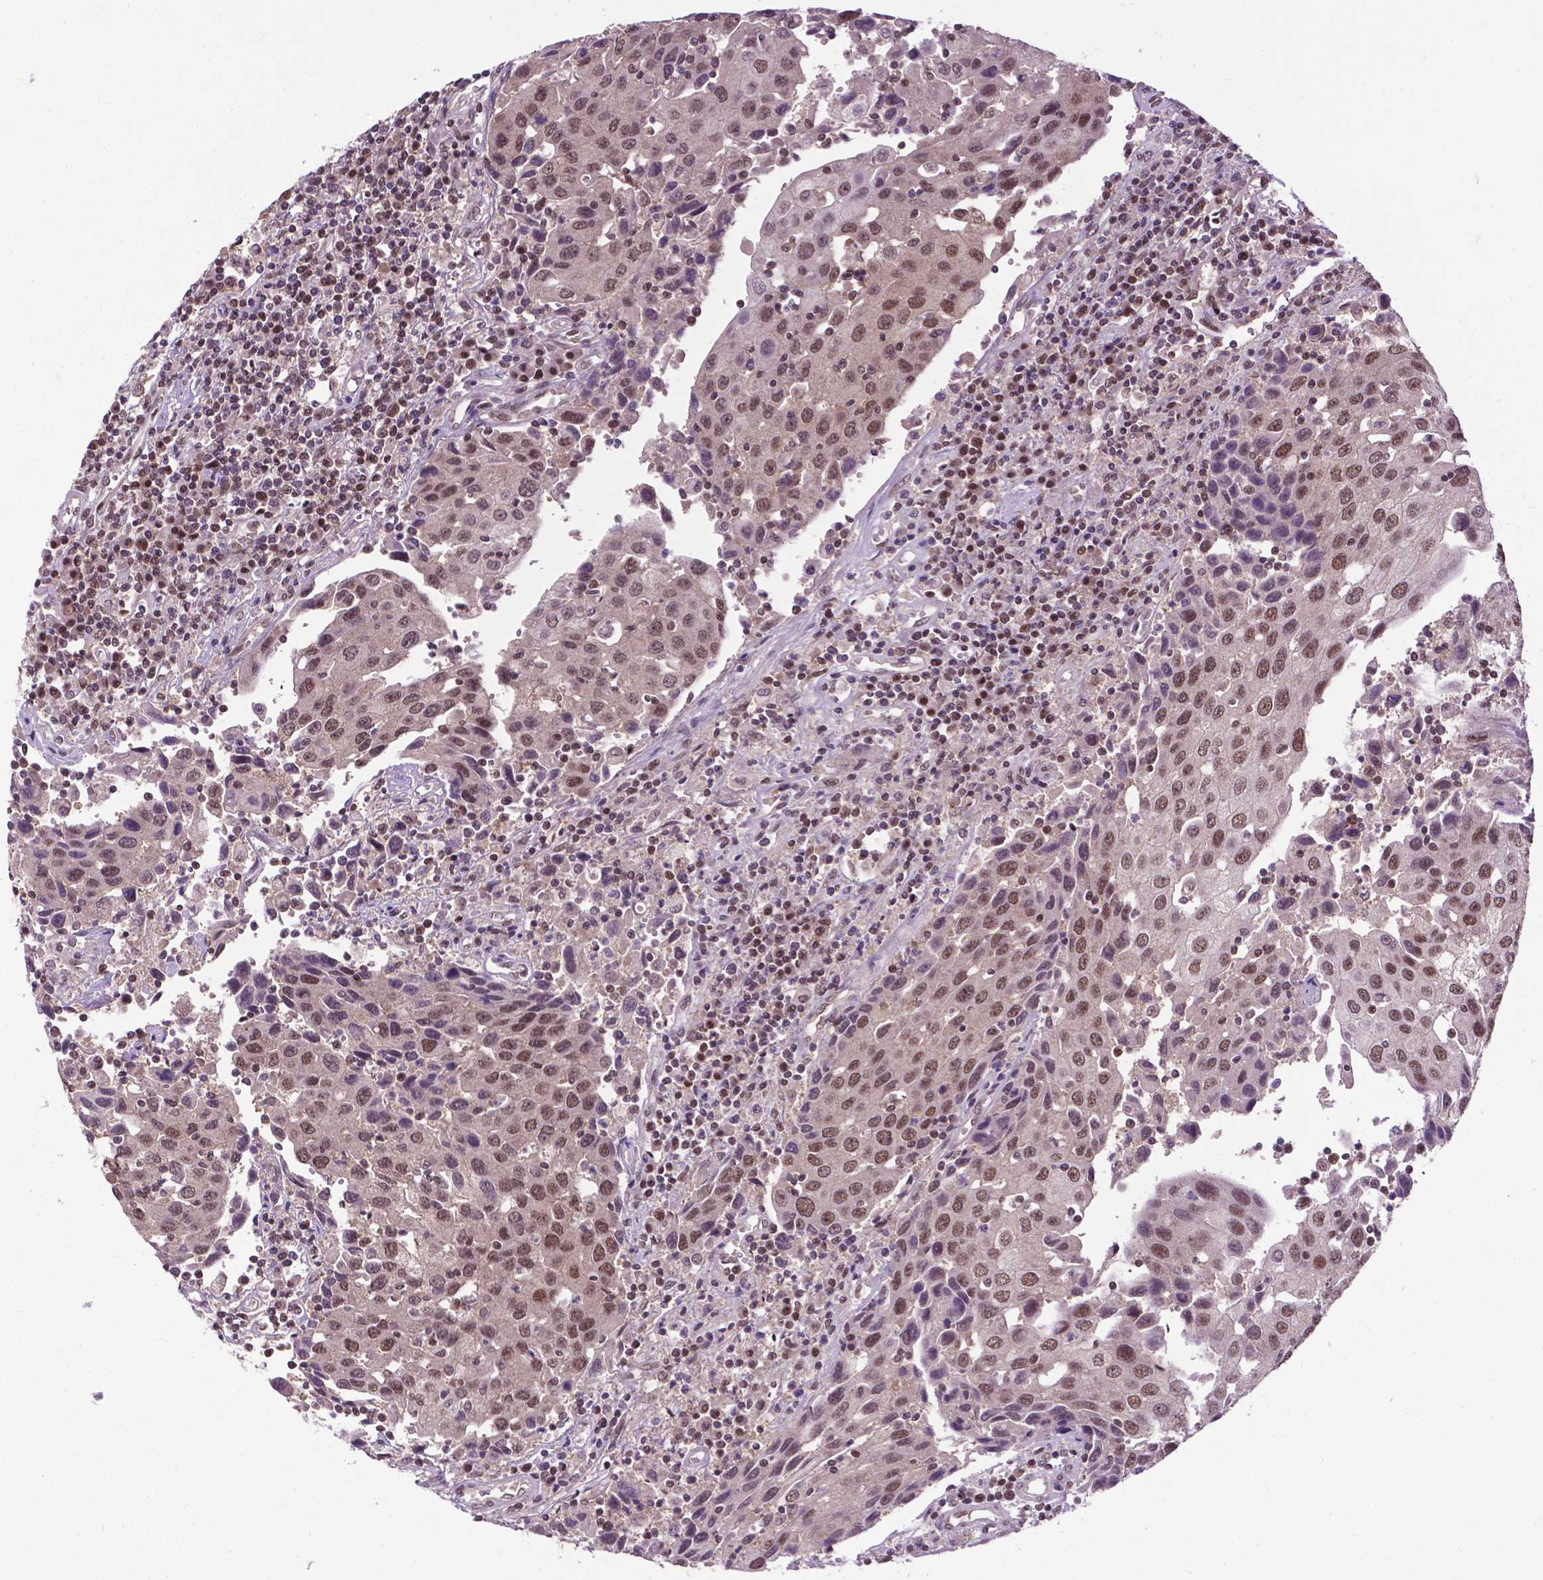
{"staining": {"intensity": "moderate", "quantity": ">75%", "location": "nuclear"}, "tissue": "urothelial cancer", "cell_type": "Tumor cells", "image_type": "cancer", "snomed": [{"axis": "morphology", "description": "Urothelial carcinoma, High grade"}, {"axis": "topography", "description": "Urinary bladder"}], "caption": "Immunohistochemistry (IHC) of human urothelial cancer shows medium levels of moderate nuclear expression in about >75% of tumor cells. (Brightfield microscopy of DAB IHC at high magnification).", "gene": "FAF1", "patient": {"sex": "female", "age": 85}}